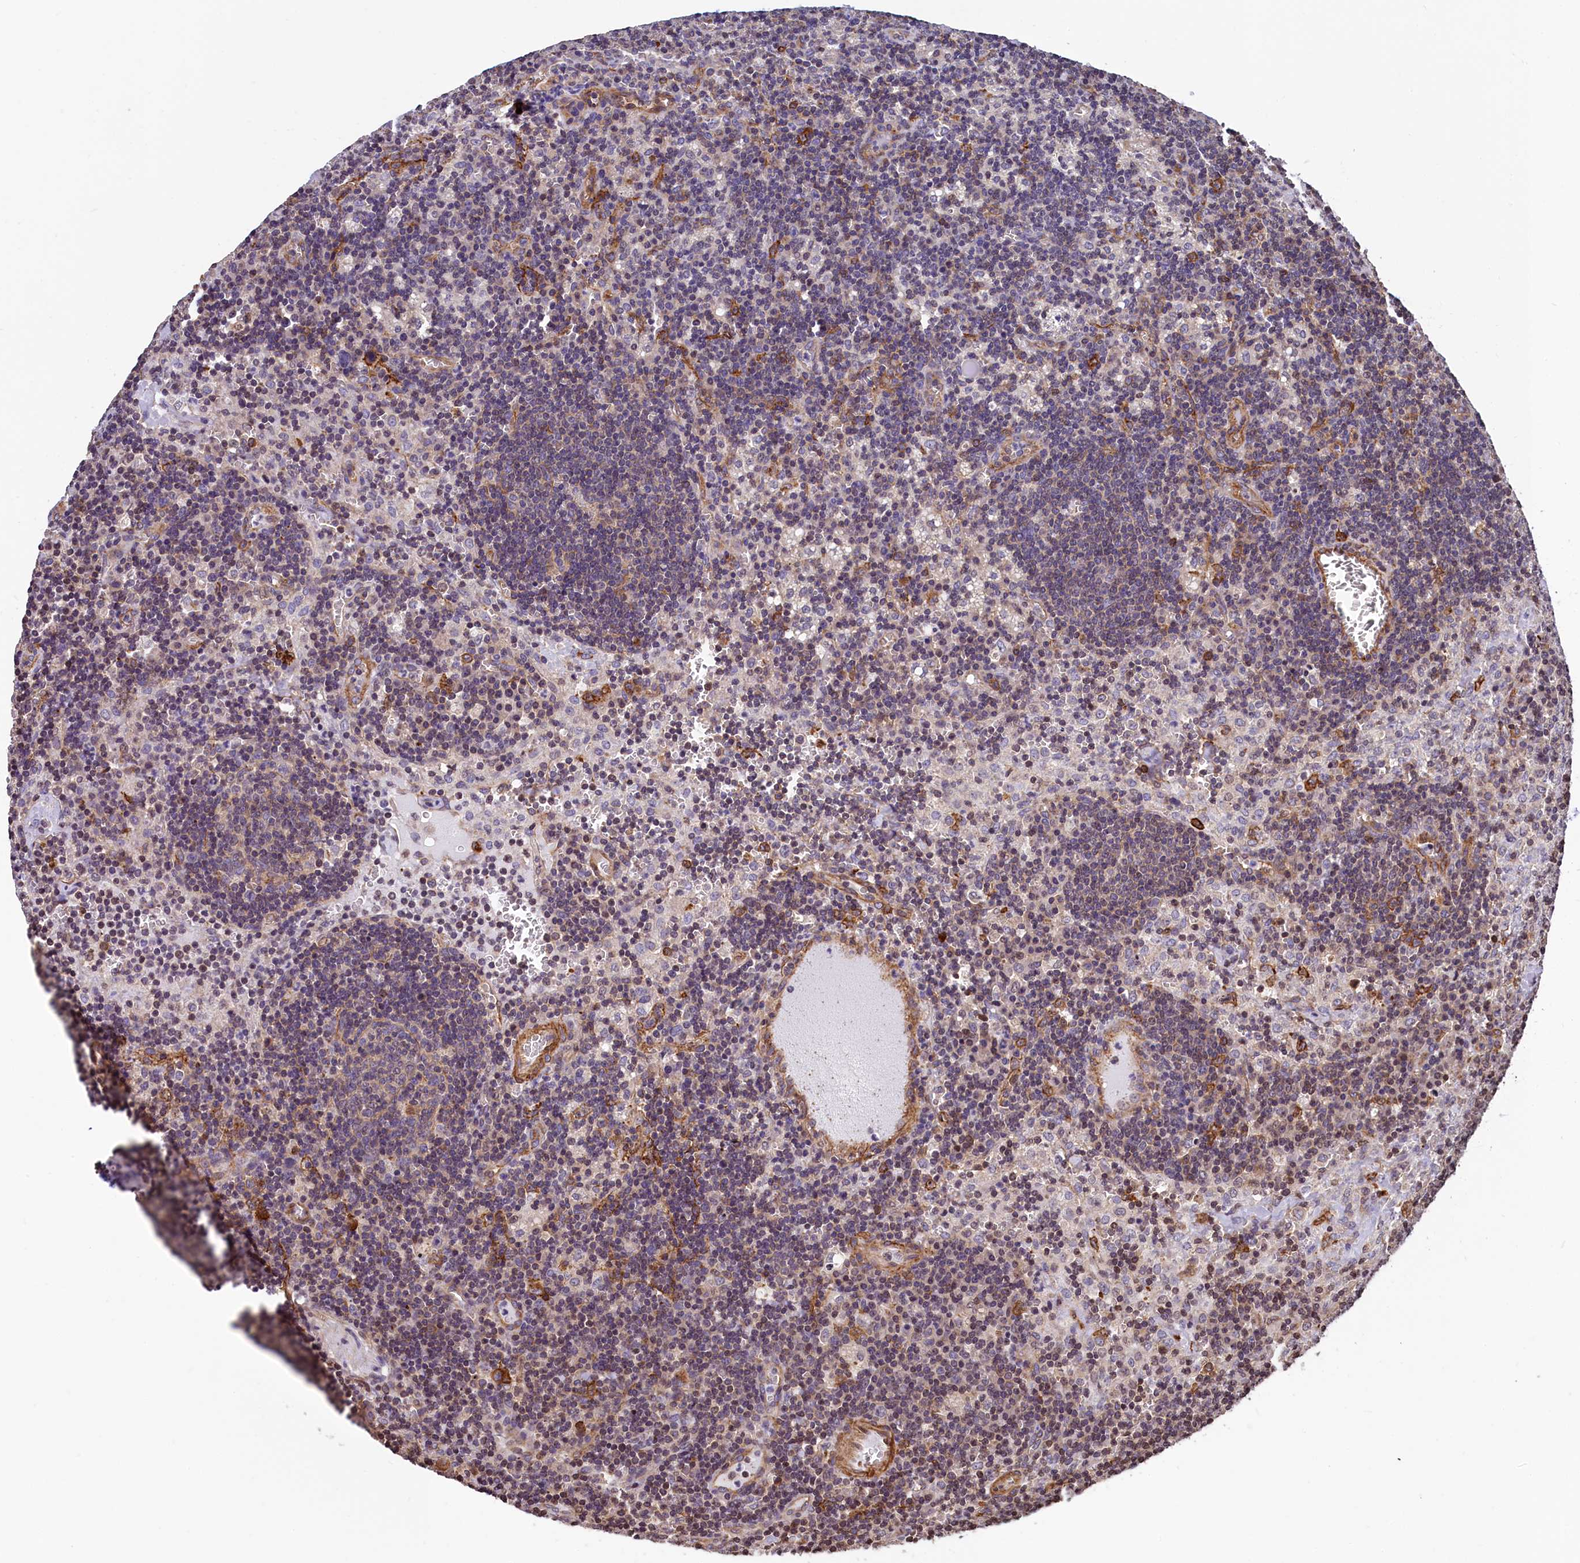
{"staining": {"intensity": "negative", "quantity": "none", "location": "none"}, "tissue": "lymph node", "cell_type": "Germinal center cells", "image_type": "normal", "snomed": [{"axis": "morphology", "description": "Normal tissue, NOS"}, {"axis": "topography", "description": "Lymph node"}], "caption": "The micrograph reveals no significant staining in germinal center cells of lymph node.", "gene": "ZNF2", "patient": {"sex": "male", "age": 58}}